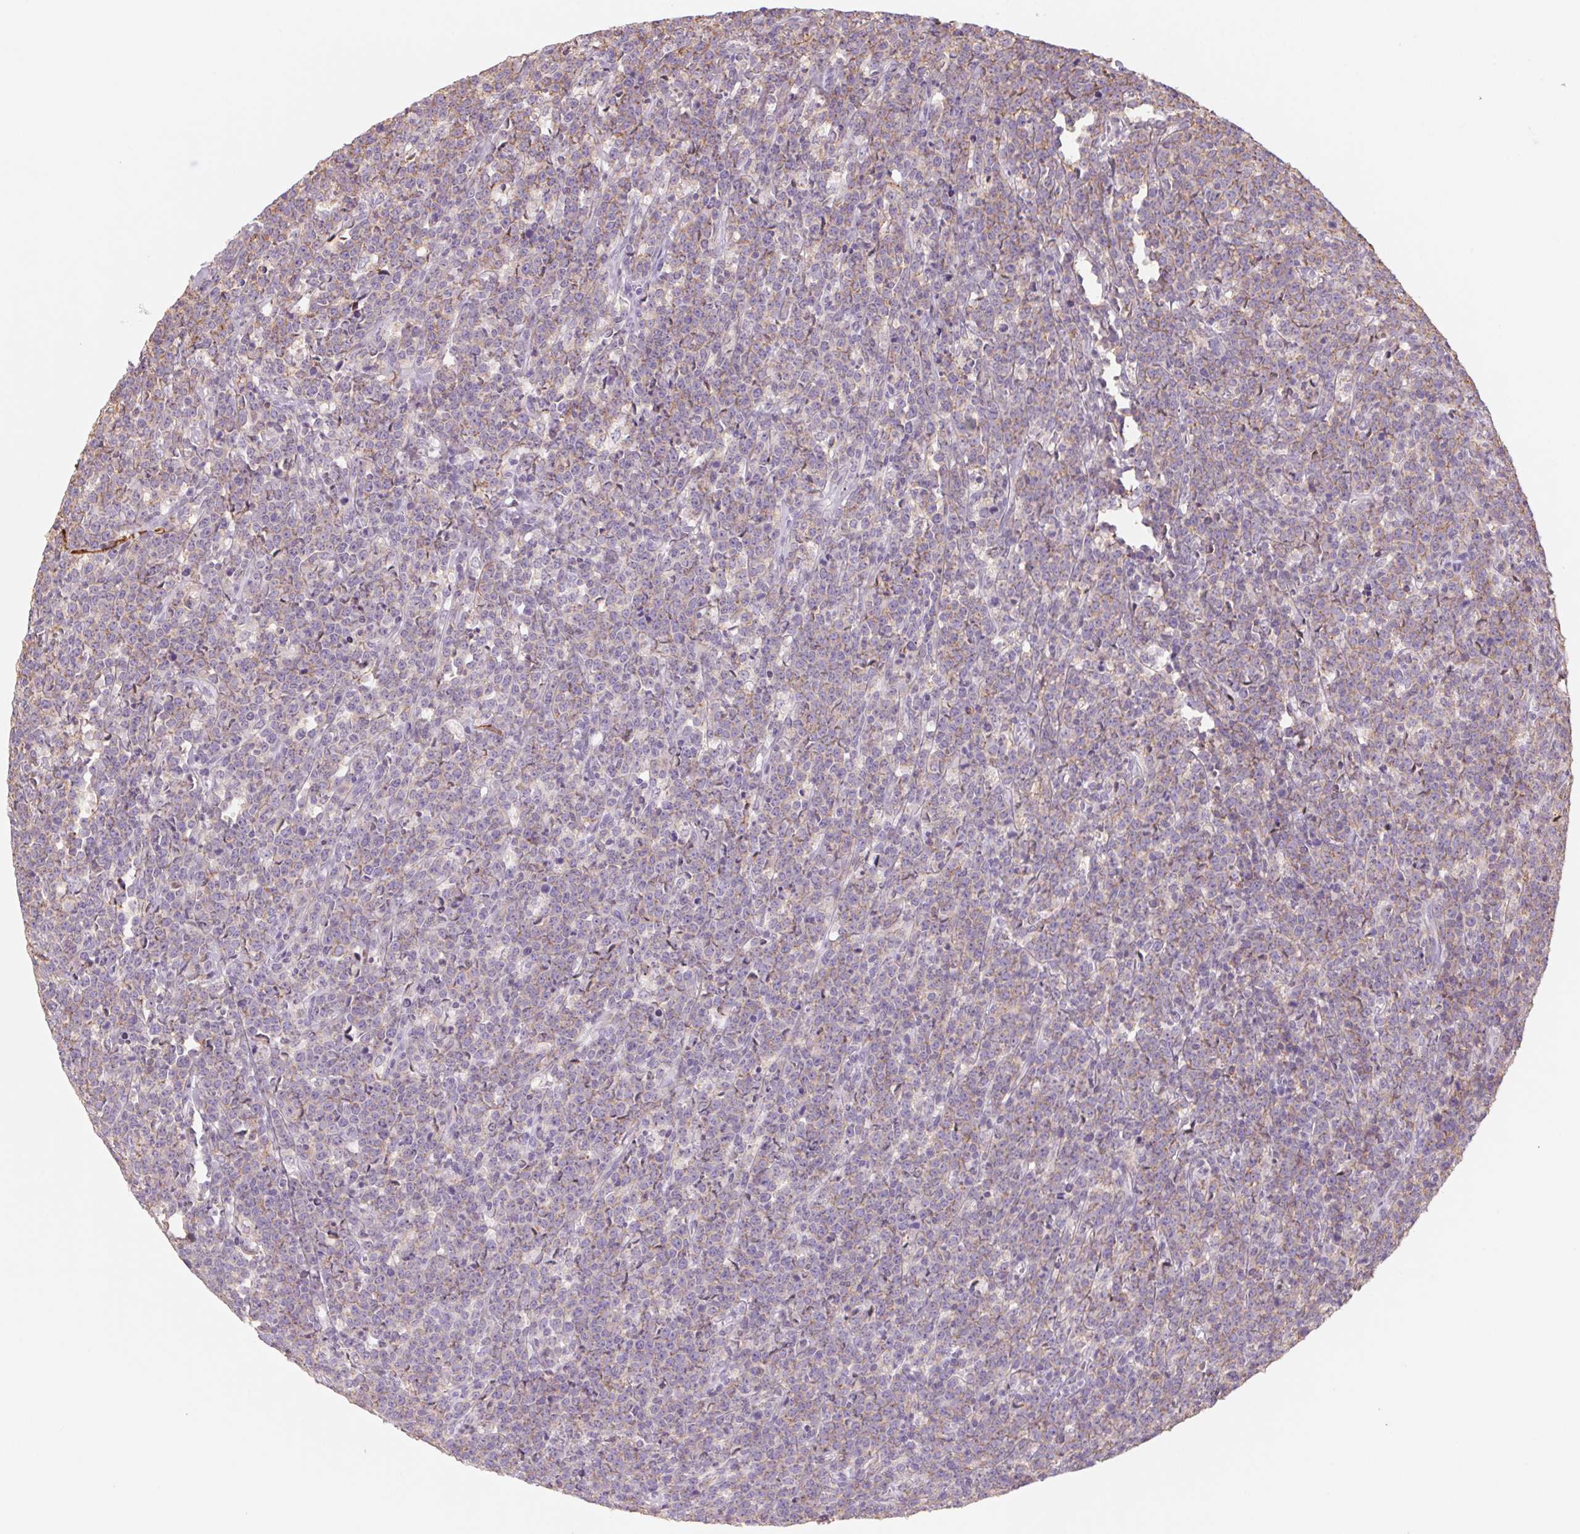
{"staining": {"intensity": "negative", "quantity": "none", "location": "none"}, "tissue": "lymphoma", "cell_type": "Tumor cells", "image_type": "cancer", "snomed": [{"axis": "morphology", "description": "Malignant lymphoma, non-Hodgkin's type, High grade"}, {"axis": "topography", "description": "Small intestine"}], "caption": "The photomicrograph shows no staining of tumor cells in malignant lymphoma, non-Hodgkin's type (high-grade). (DAB immunohistochemistry with hematoxylin counter stain).", "gene": "PRPH", "patient": {"sex": "female", "age": 56}}